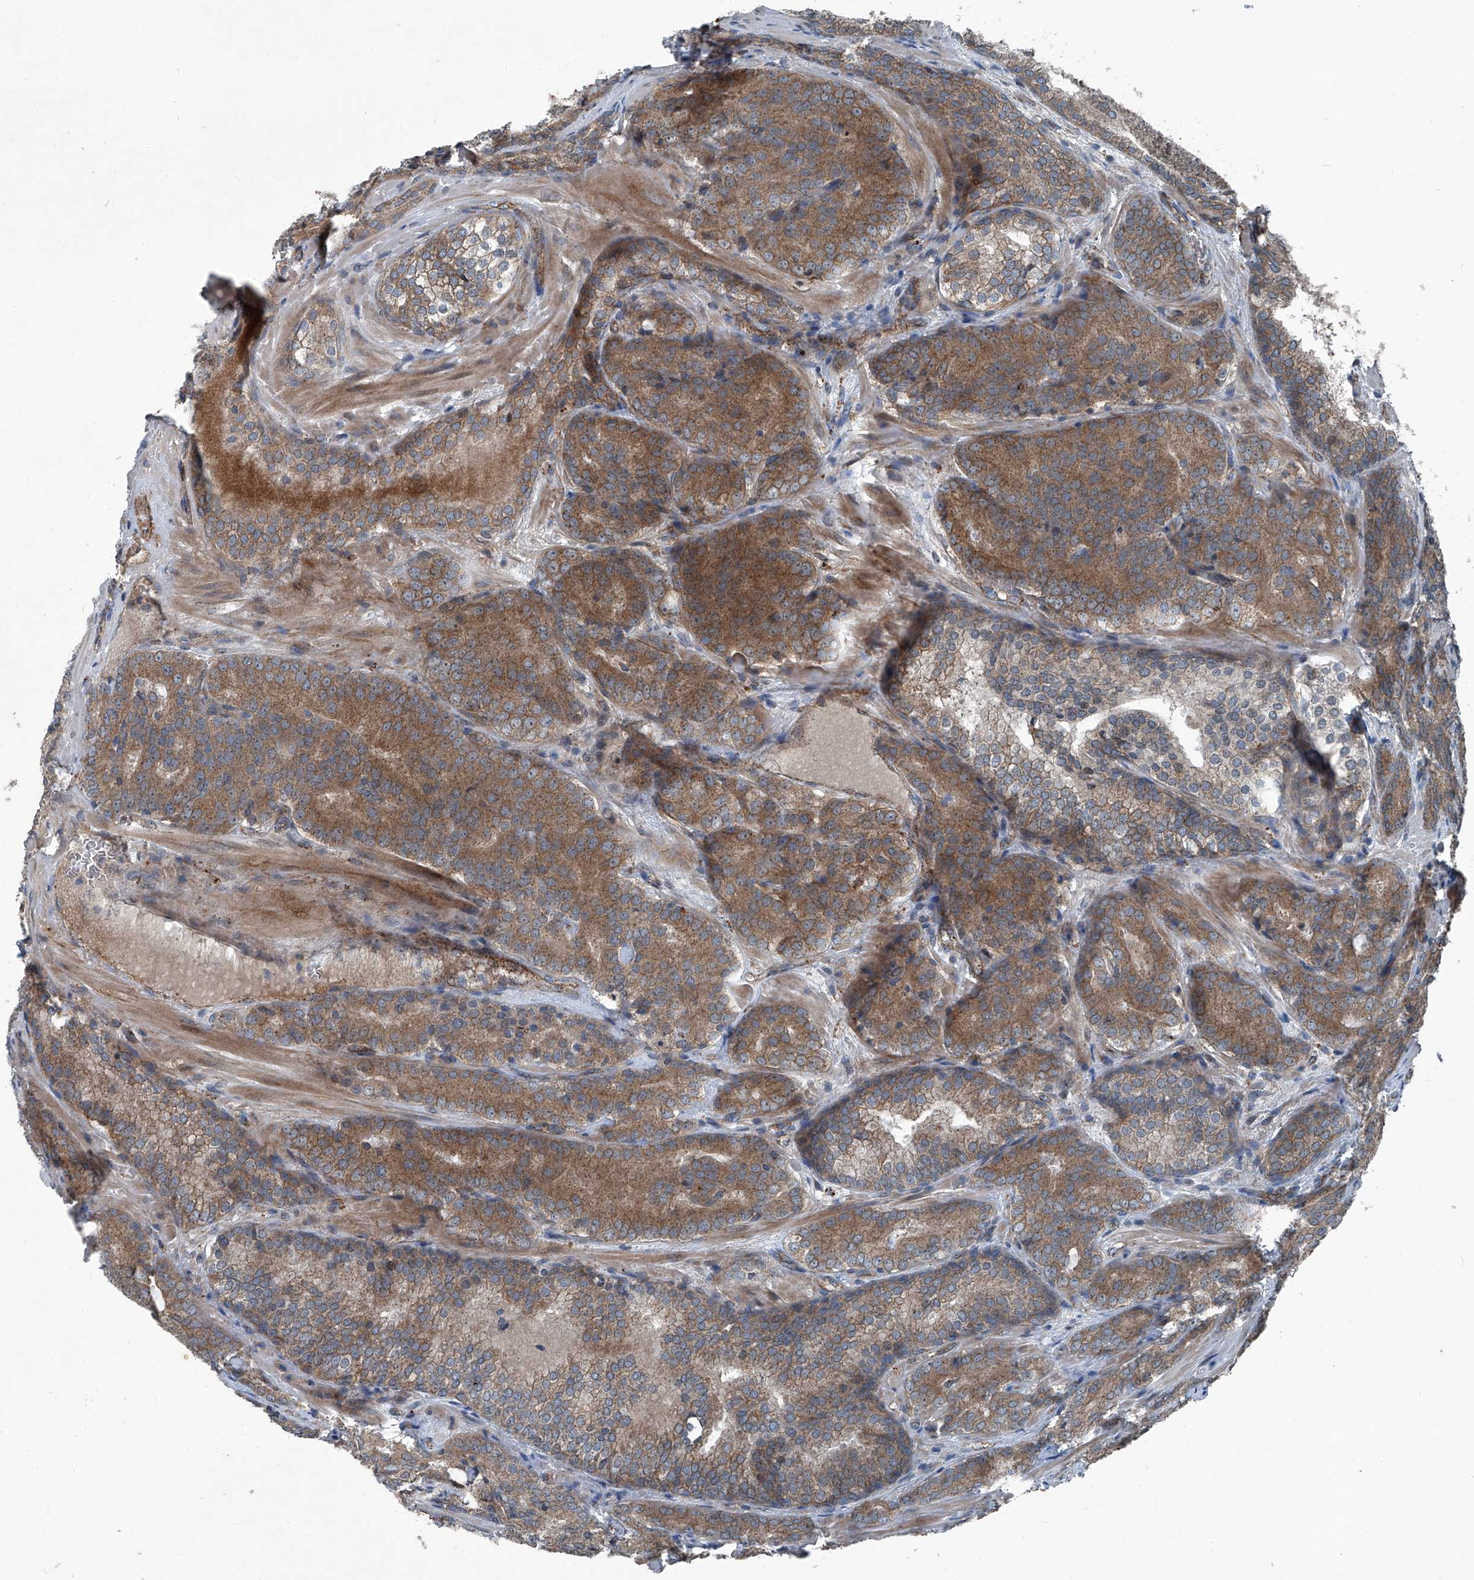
{"staining": {"intensity": "moderate", "quantity": ">75%", "location": "cytoplasmic/membranous"}, "tissue": "prostate cancer", "cell_type": "Tumor cells", "image_type": "cancer", "snomed": [{"axis": "morphology", "description": "Adenocarcinoma, High grade"}, {"axis": "topography", "description": "Prostate"}], "caption": "Moderate cytoplasmic/membranous expression for a protein is identified in about >75% of tumor cells of prostate adenocarcinoma (high-grade) using immunohistochemistry.", "gene": "SENP2", "patient": {"sex": "male", "age": 57}}